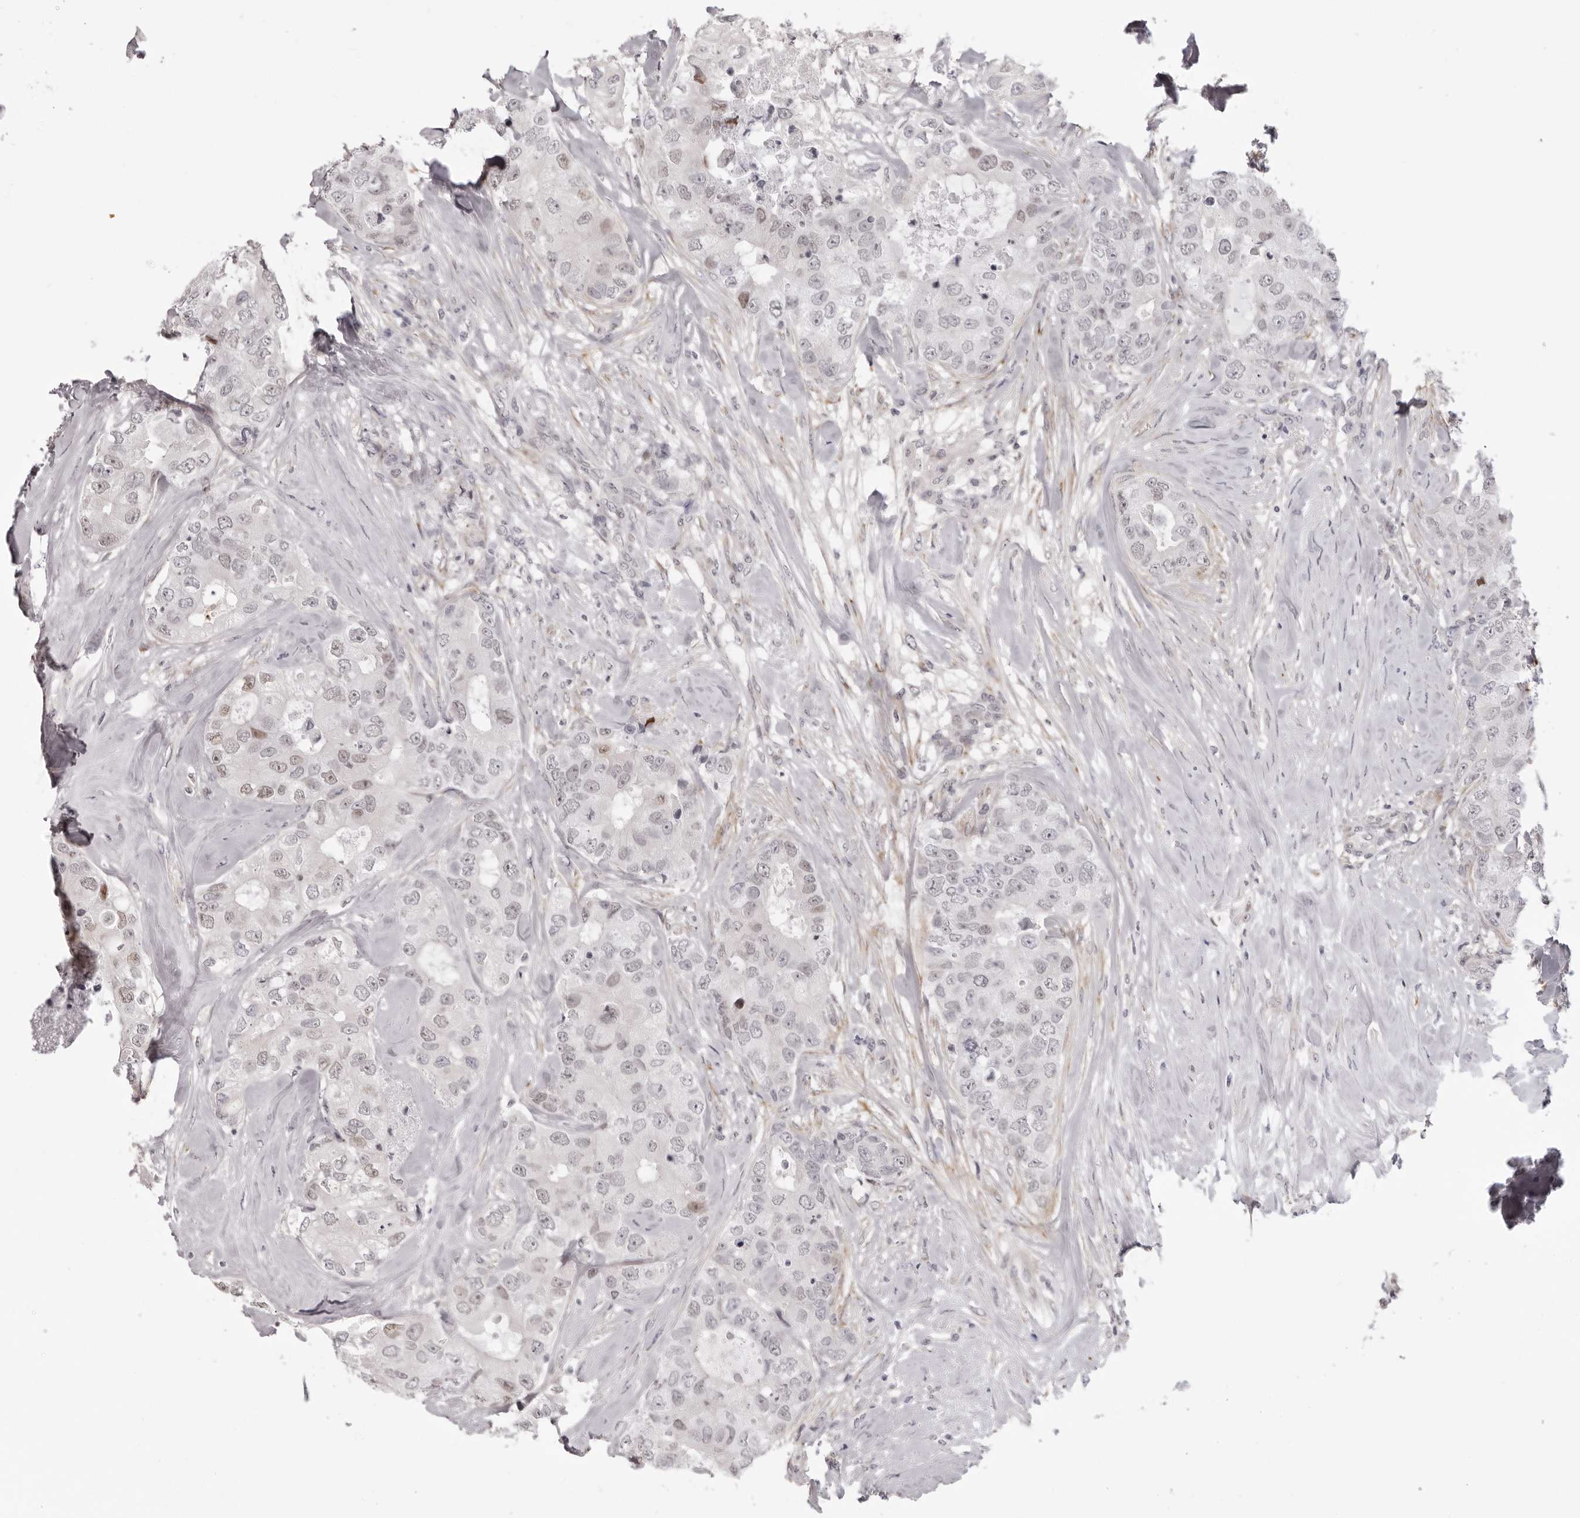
{"staining": {"intensity": "weak", "quantity": "<25%", "location": "nuclear"}, "tissue": "breast cancer", "cell_type": "Tumor cells", "image_type": "cancer", "snomed": [{"axis": "morphology", "description": "Duct carcinoma"}, {"axis": "topography", "description": "Breast"}], "caption": "Tumor cells show no significant expression in breast intraductal carcinoma. (DAB (3,3'-diaminobenzidine) immunohistochemistry, high magnification).", "gene": "SUGCT", "patient": {"sex": "female", "age": 62}}